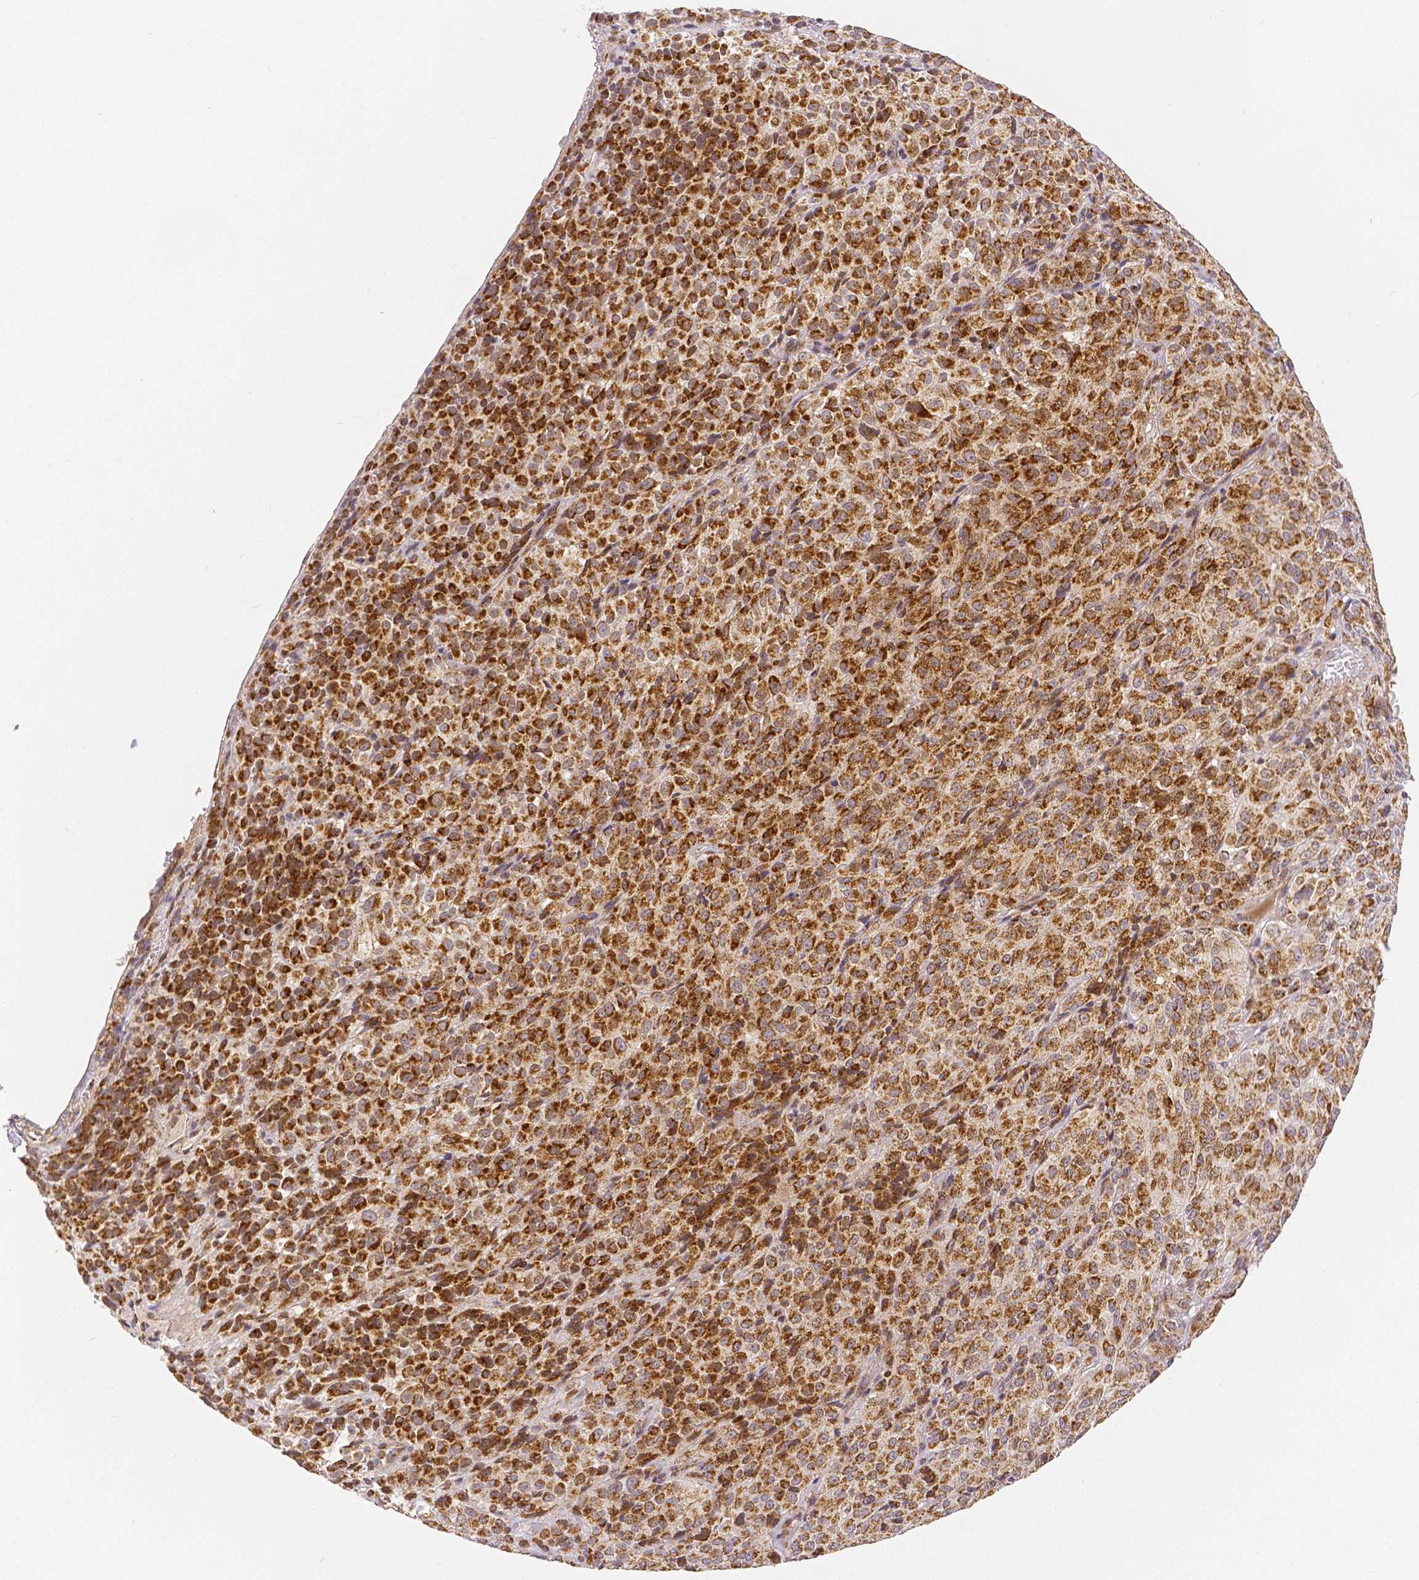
{"staining": {"intensity": "strong", "quantity": "25%-75%", "location": "cytoplasmic/membranous,nuclear"}, "tissue": "melanoma", "cell_type": "Tumor cells", "image_type": "cancer", "snomed": [{"axis": "morphology", "description": "Malignant melanoma, Metastatic site"}, {"axis": "topography", "description": "Brain"}], "caption": "A micrograph of human melanoma stained for a protein shows strong cytoplasmic/membranous and nuclear brown staining in tumor cells.", "gene": "RHOT1", "patient": {"sex": "female", "age": 56}}